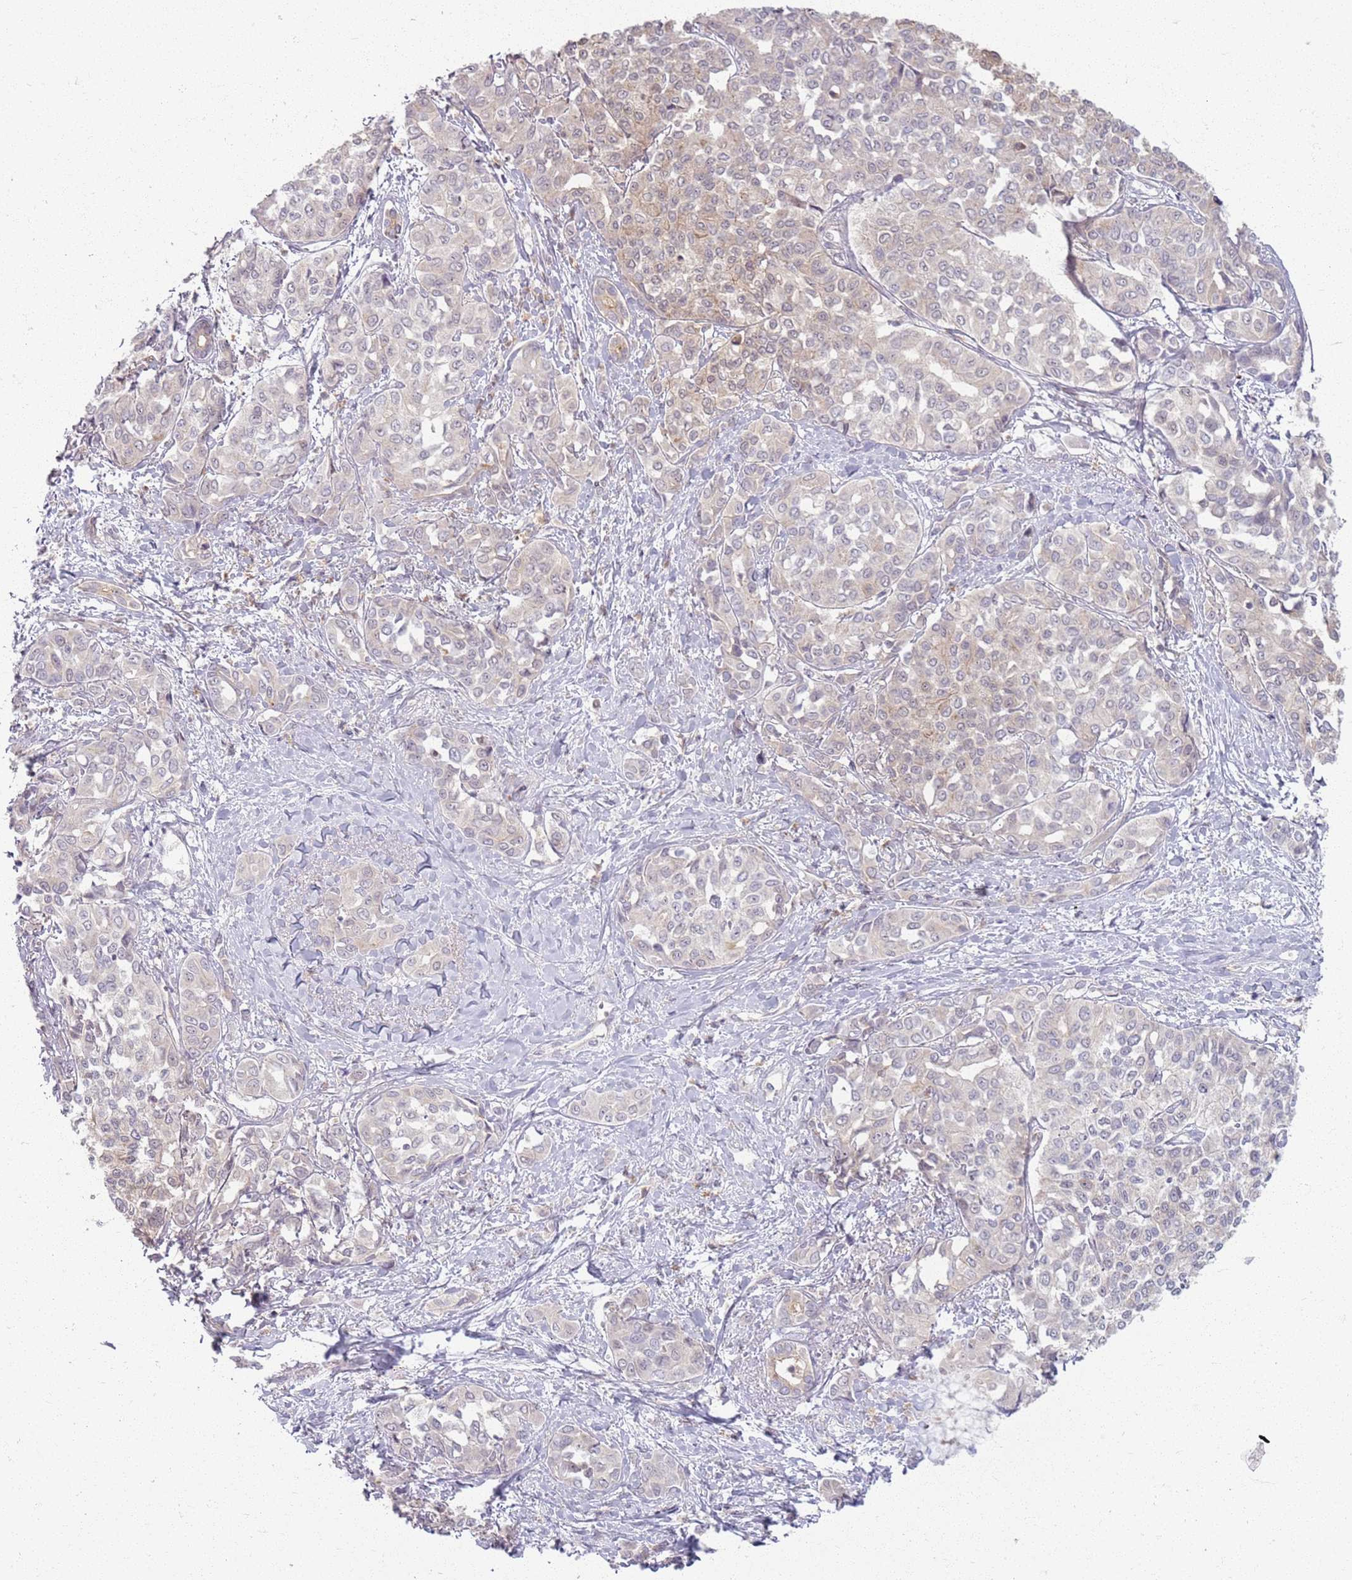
{"staining": {"intensity": "negative", "quantity": "none", "location": "none"}, "tissue": "liver cancer", "cell_type": "Tumor cells", "image_type": "cancer", "snomed": [{"axis": "morphology", "description": "Cholangiocarcinoma"}, {"axis": "topography", "description": "Liver"}], "caption": "This is an immunohistochemistry micrograph of liver cholangiocarcinoma. There is no staining in tumor cells.", "gene": "ZDHHC2", "patient": {"sex": "female", "age": 77}}